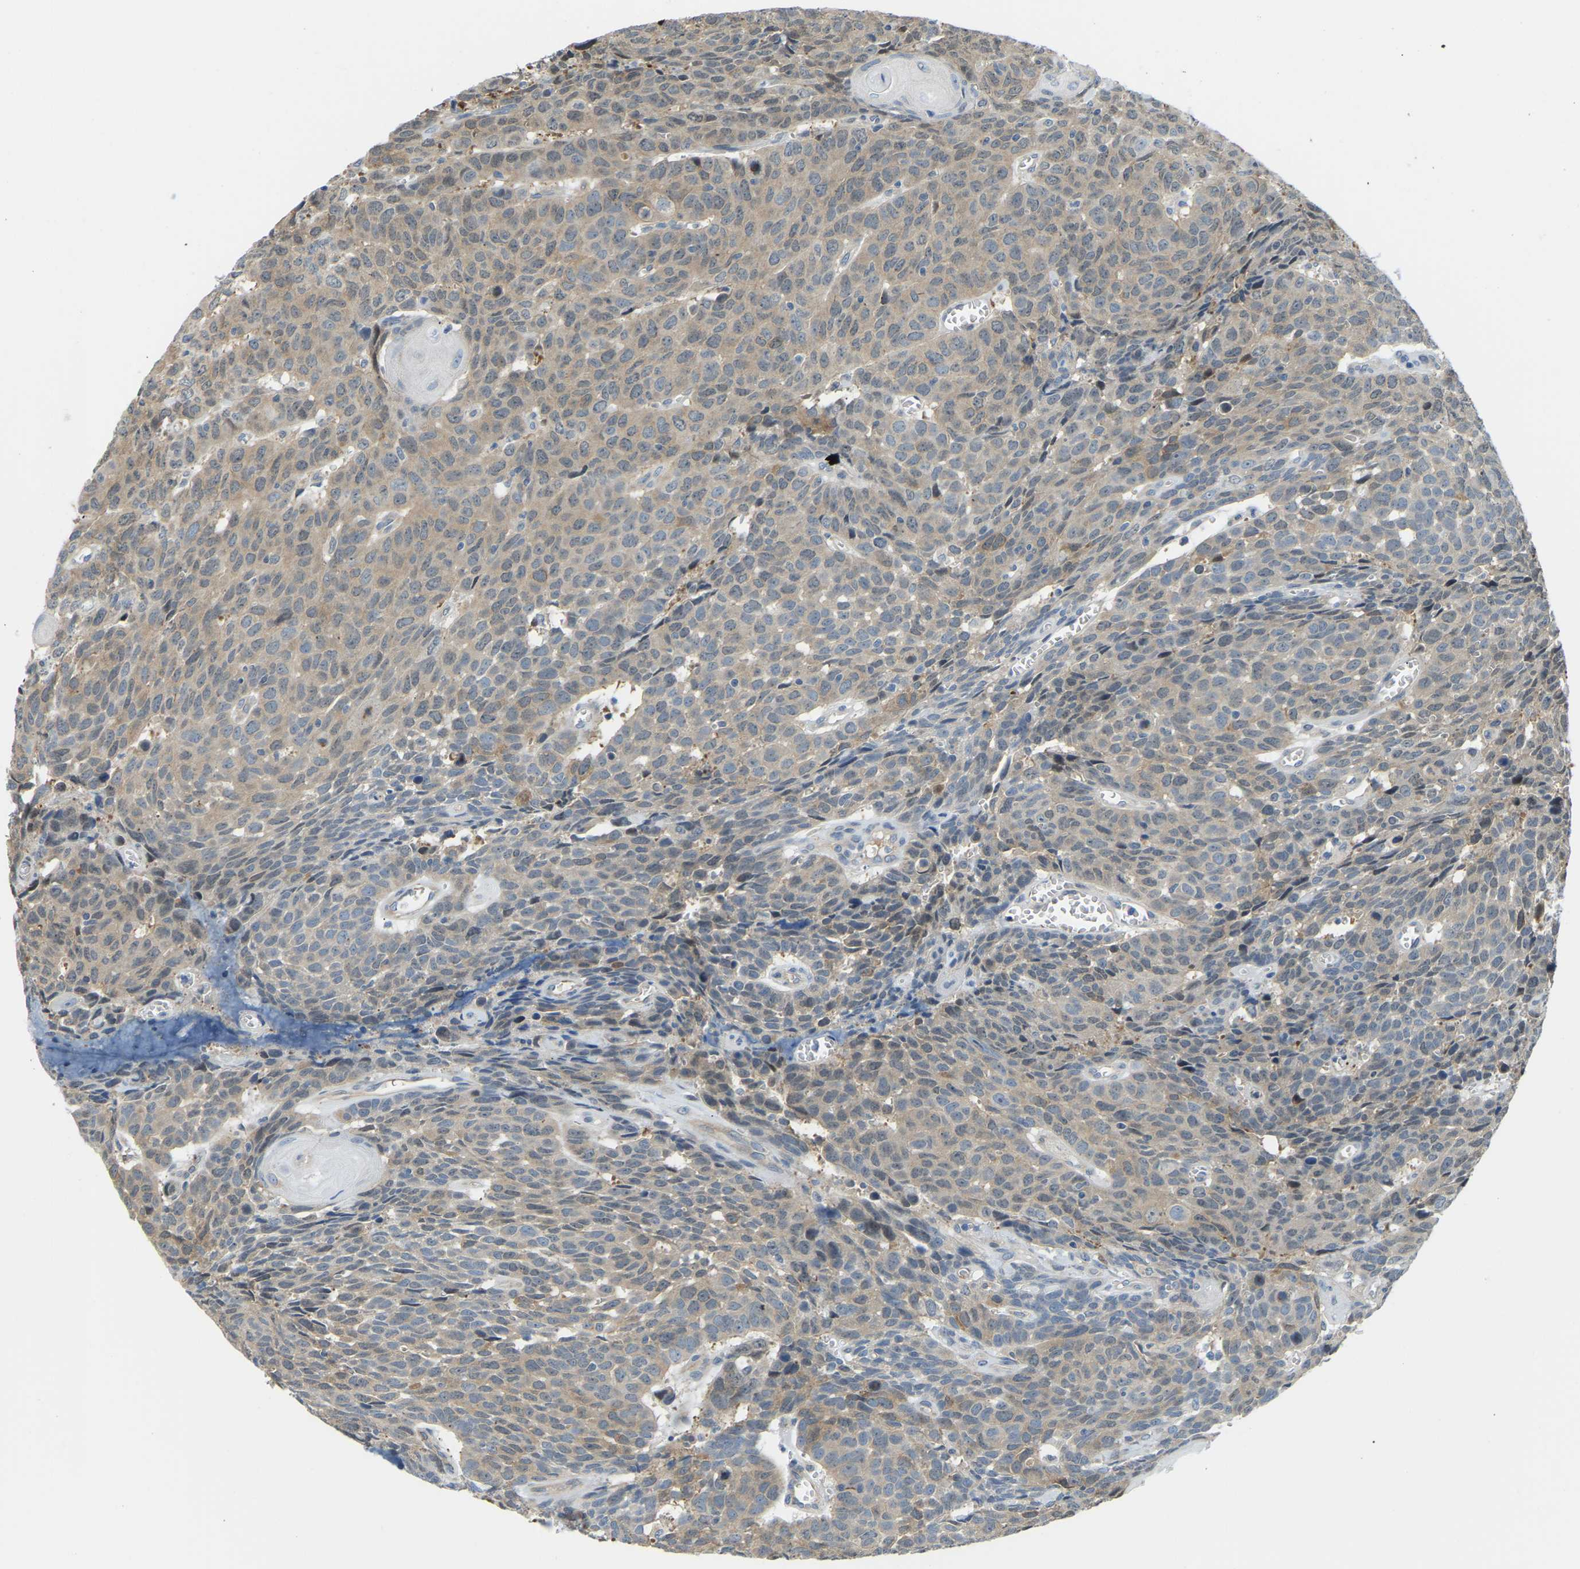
{"staining": {"intensity": "weak", "quantity": ">75%", "location": "cytoplasmic/membranous"}, "tissue": "head and neck cancer", "cell_type": "Tumor cells", "image_type": "cancer", "snomed": [{"axis": "morphology", "description": "Squamous cell carcinoma, NOS"}, {"axis": "topography", "description": "Head-Neck"}], "caption": "Head and neck cancer (squamous cell carcinoma) stained with a protein marker reveals weak staining in tumor cells.", "gene": "NME8", "patient": {"sex": "male", "age": 66}}